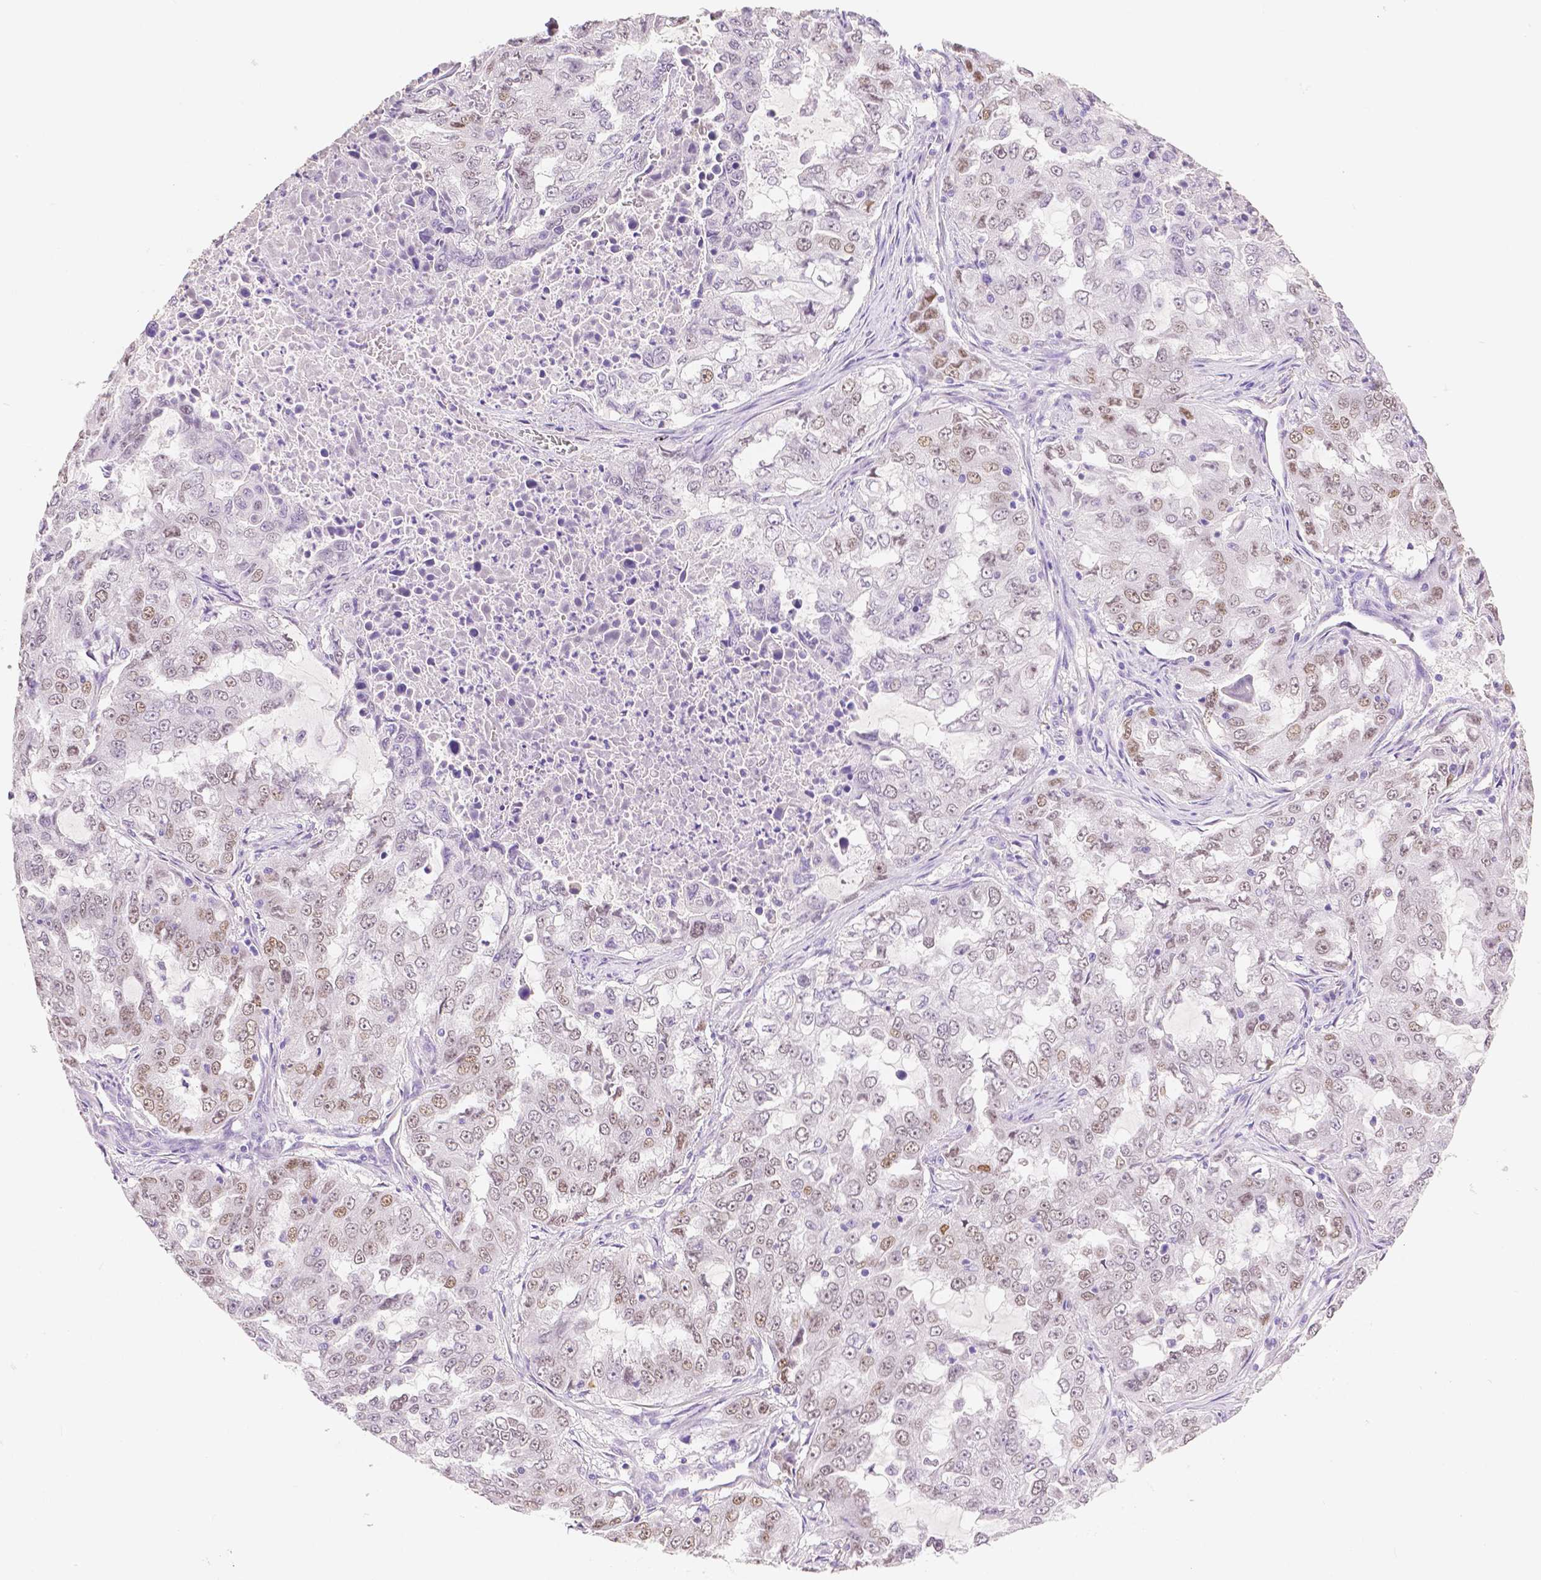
{"staining": {"intensity": "moderate", "quantity": "25%-75%", "location": "nuclear"}, "tissue": "lung cancer", "cell_type": "Tumor cells", "image_type": "cancer", "snomed": [{"axis": "morphology", "description": "Adenocarcinoma, NOS"}, {"axis": "topography", "description": "Lung"}], "caption": "Moderate nuclear staining for a protein is appreciated in approximately 25%-75% of tumor cells of lung adenocarcinoma using immunohistochemistry (IHC).", "gene": "HNF1B", "patient": {"sex": "female", "age": 61}}